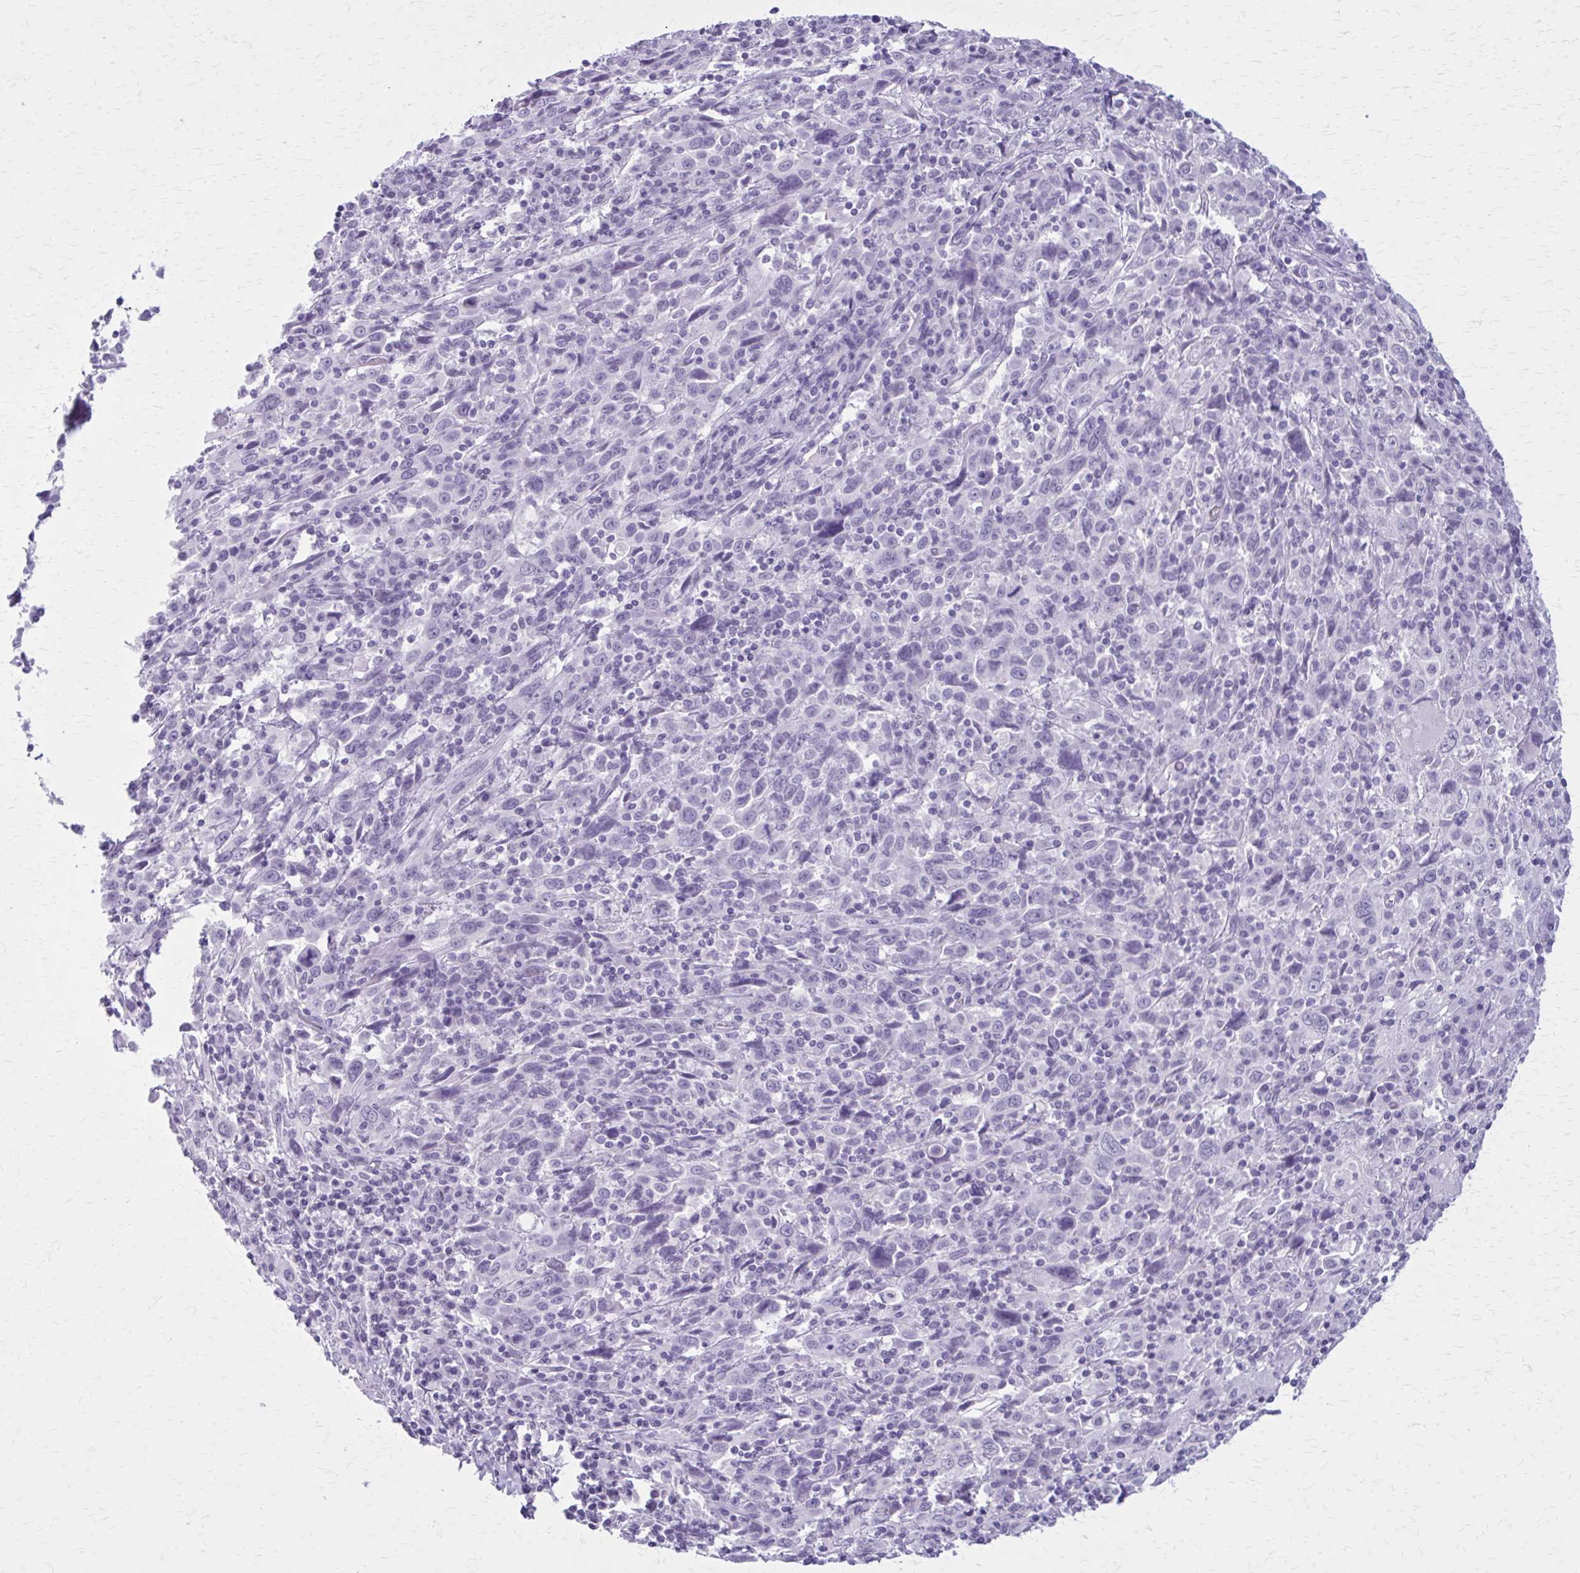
{"staining": {"intensity": "negative", "quantity": "none", "location": "none"}, "tissue": "cervical cancer", "cell_type": "Tumor cells", "image_type": "cancer", "snomed": [{"axis": "morphology", "description": "Squamous cell carcinoma, NOS"}, {"axis": "topography", "description": "Cervix"}], "caption": "Cervical squamous cell carcinoma was stained to show a protein in brown. There is no significant staining in tumor cells.", "gene": "GAD1", "patient": {"sex": "female", "age": 46}}